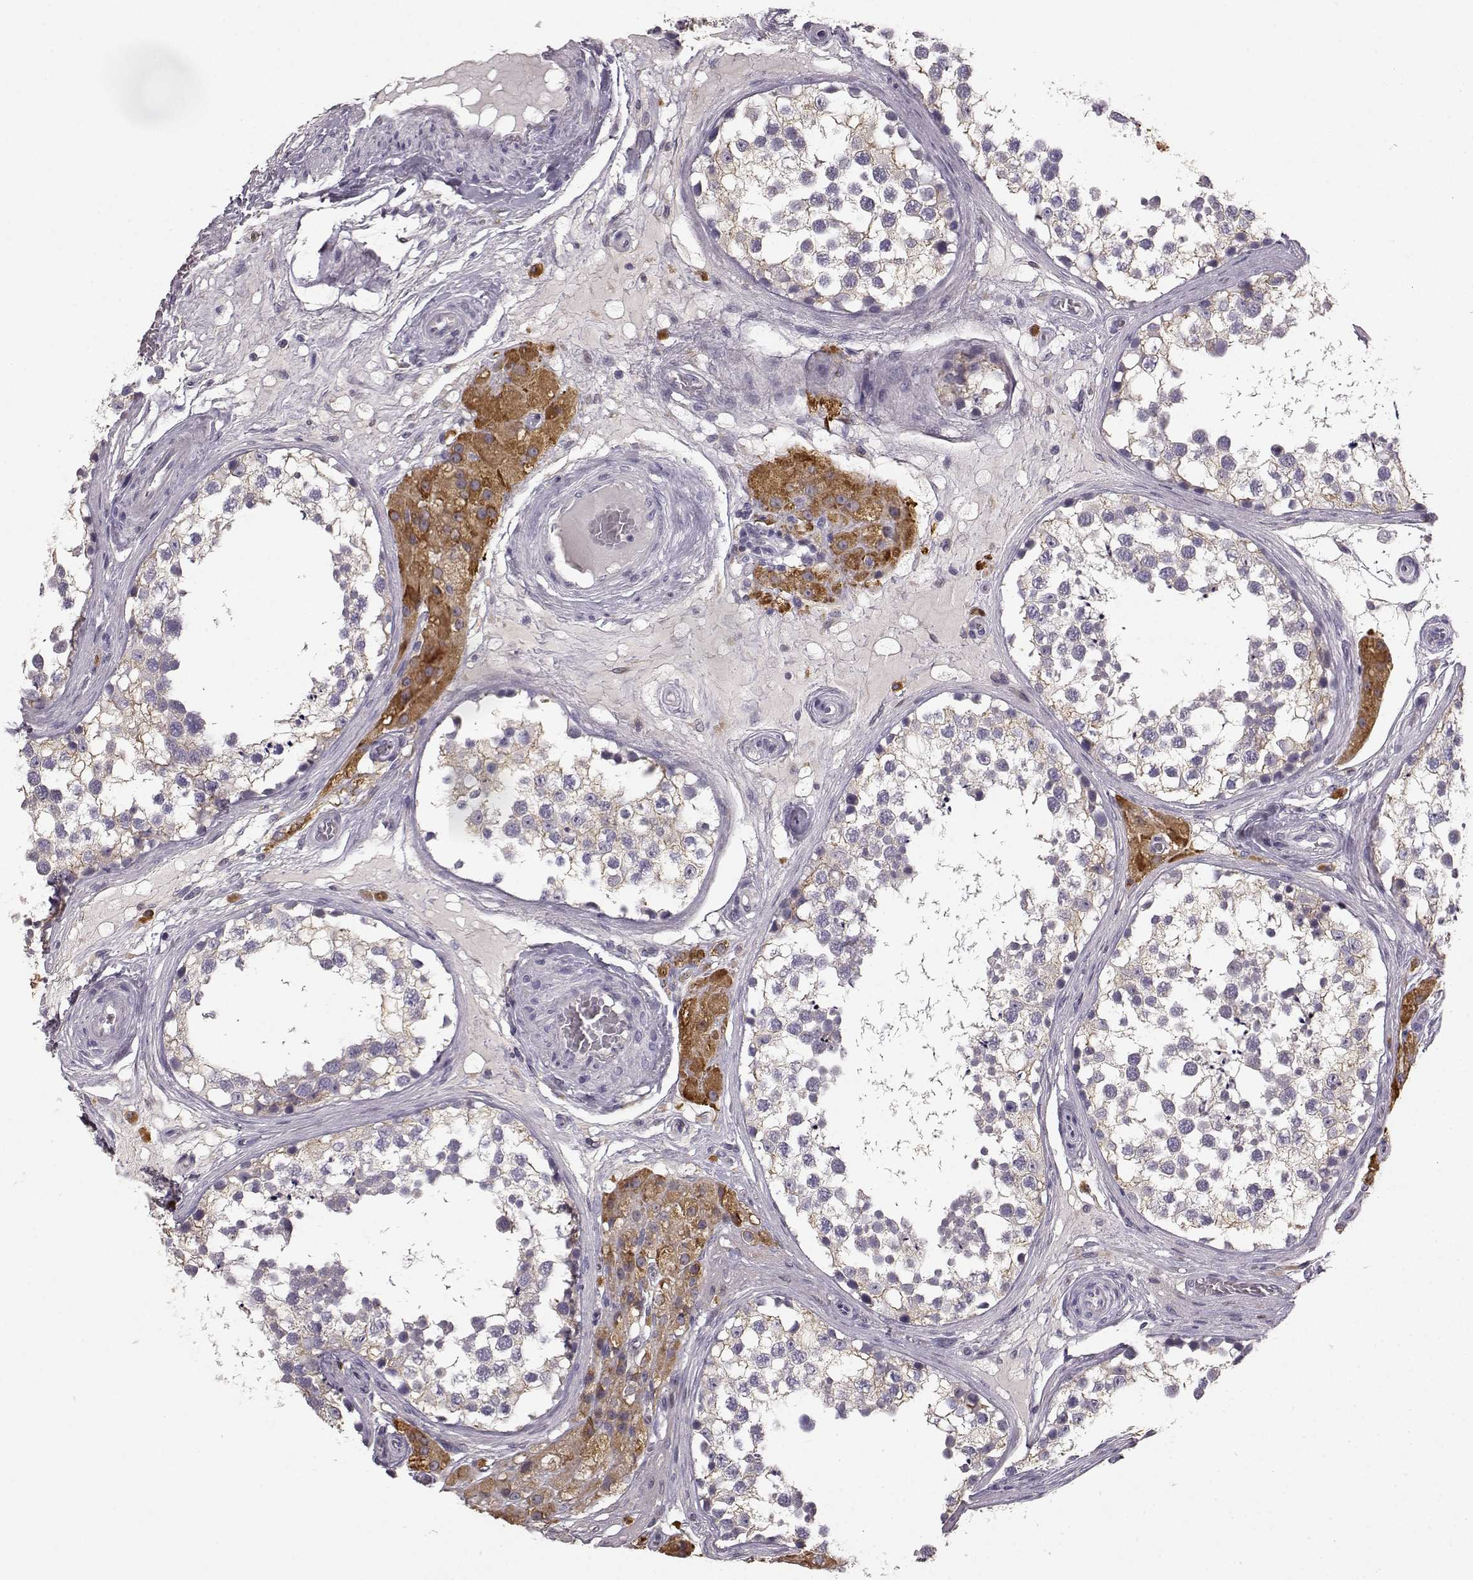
{"staining": {"intensity": "weak", "quantity": "25%-75%", "location": "cytoplasmic/membranous"}, "tissue": "testis", "cell_type": "Cells in seminiferous ducts", "image_type": "normal", "snomed": [{"axis": "morphology", "description": "Normal tissue, NOS"}, {"axis": "morphology", "description": "Seminoma, NOS"}, {"axis": "topography", "description": "Testis"}], "caption": "Immunohistochemical staining of unremarkable testis reveals low levels of weak cytoplasmic/membranous expression in approximately 25%-75% of cells in seminiferous ducts.", "gene": "GHR", "patient": {"sex": "male", "age": 65}}